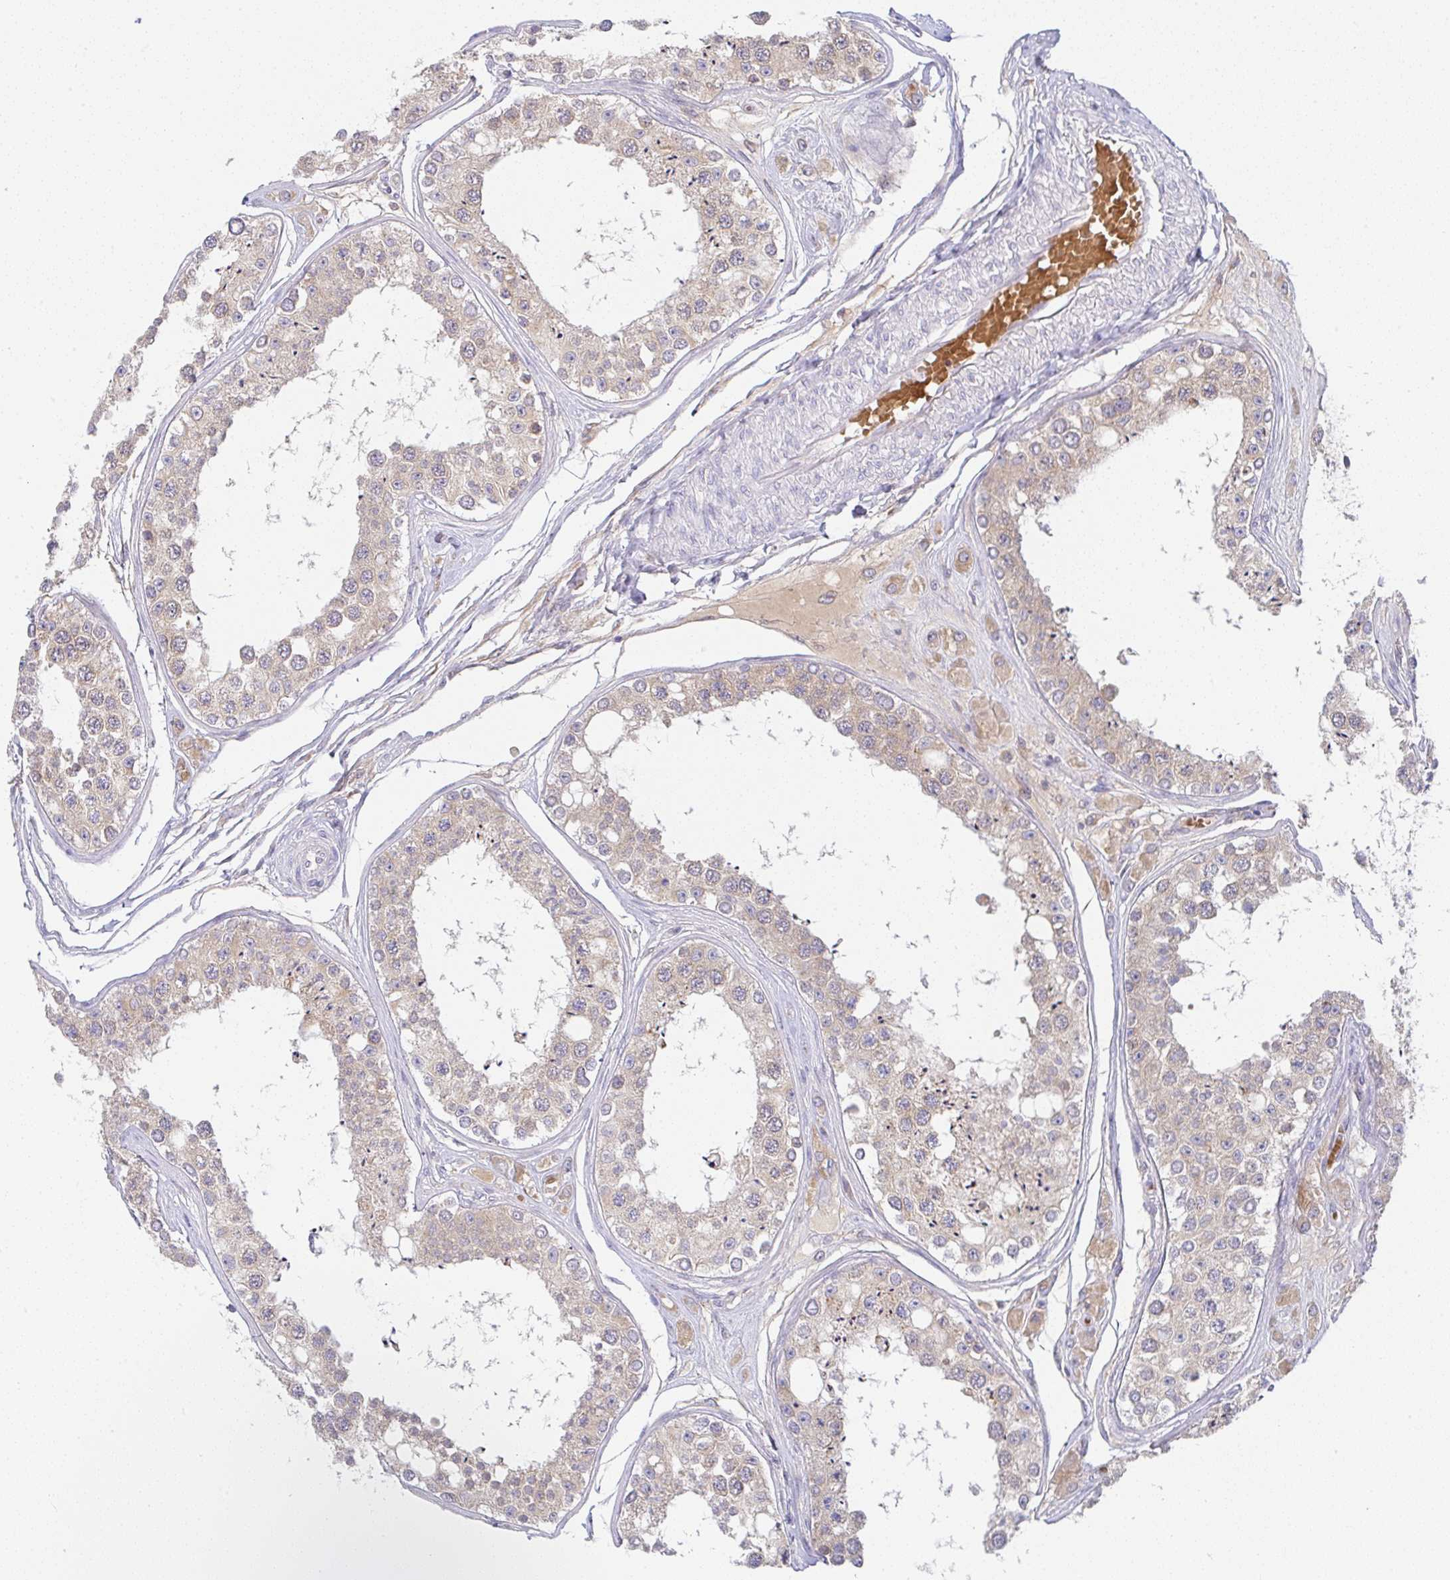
{"staining": {"intensity": "weak", "quantity": "25%-75%", "location": "cytoplasmic/membranous"}, "tissue": "testis", "cell_type": "Cells in seminiferous ducts", "image_type": "normal", "snomed": [{"axis": "morphology", "description": "Normal tissue, NOS"}, {"axis": "topography", "description": "Testis"}], "caption": "A brown stain labels weak cytoplasmic/membranous staining of a protein in cells in seminiferous ducts of benign human testis. (DAB = brown stain, brightfield microscopy at high magnification).", "gene": "DERL2", "patient": {"sex": "male", "age": 25}}